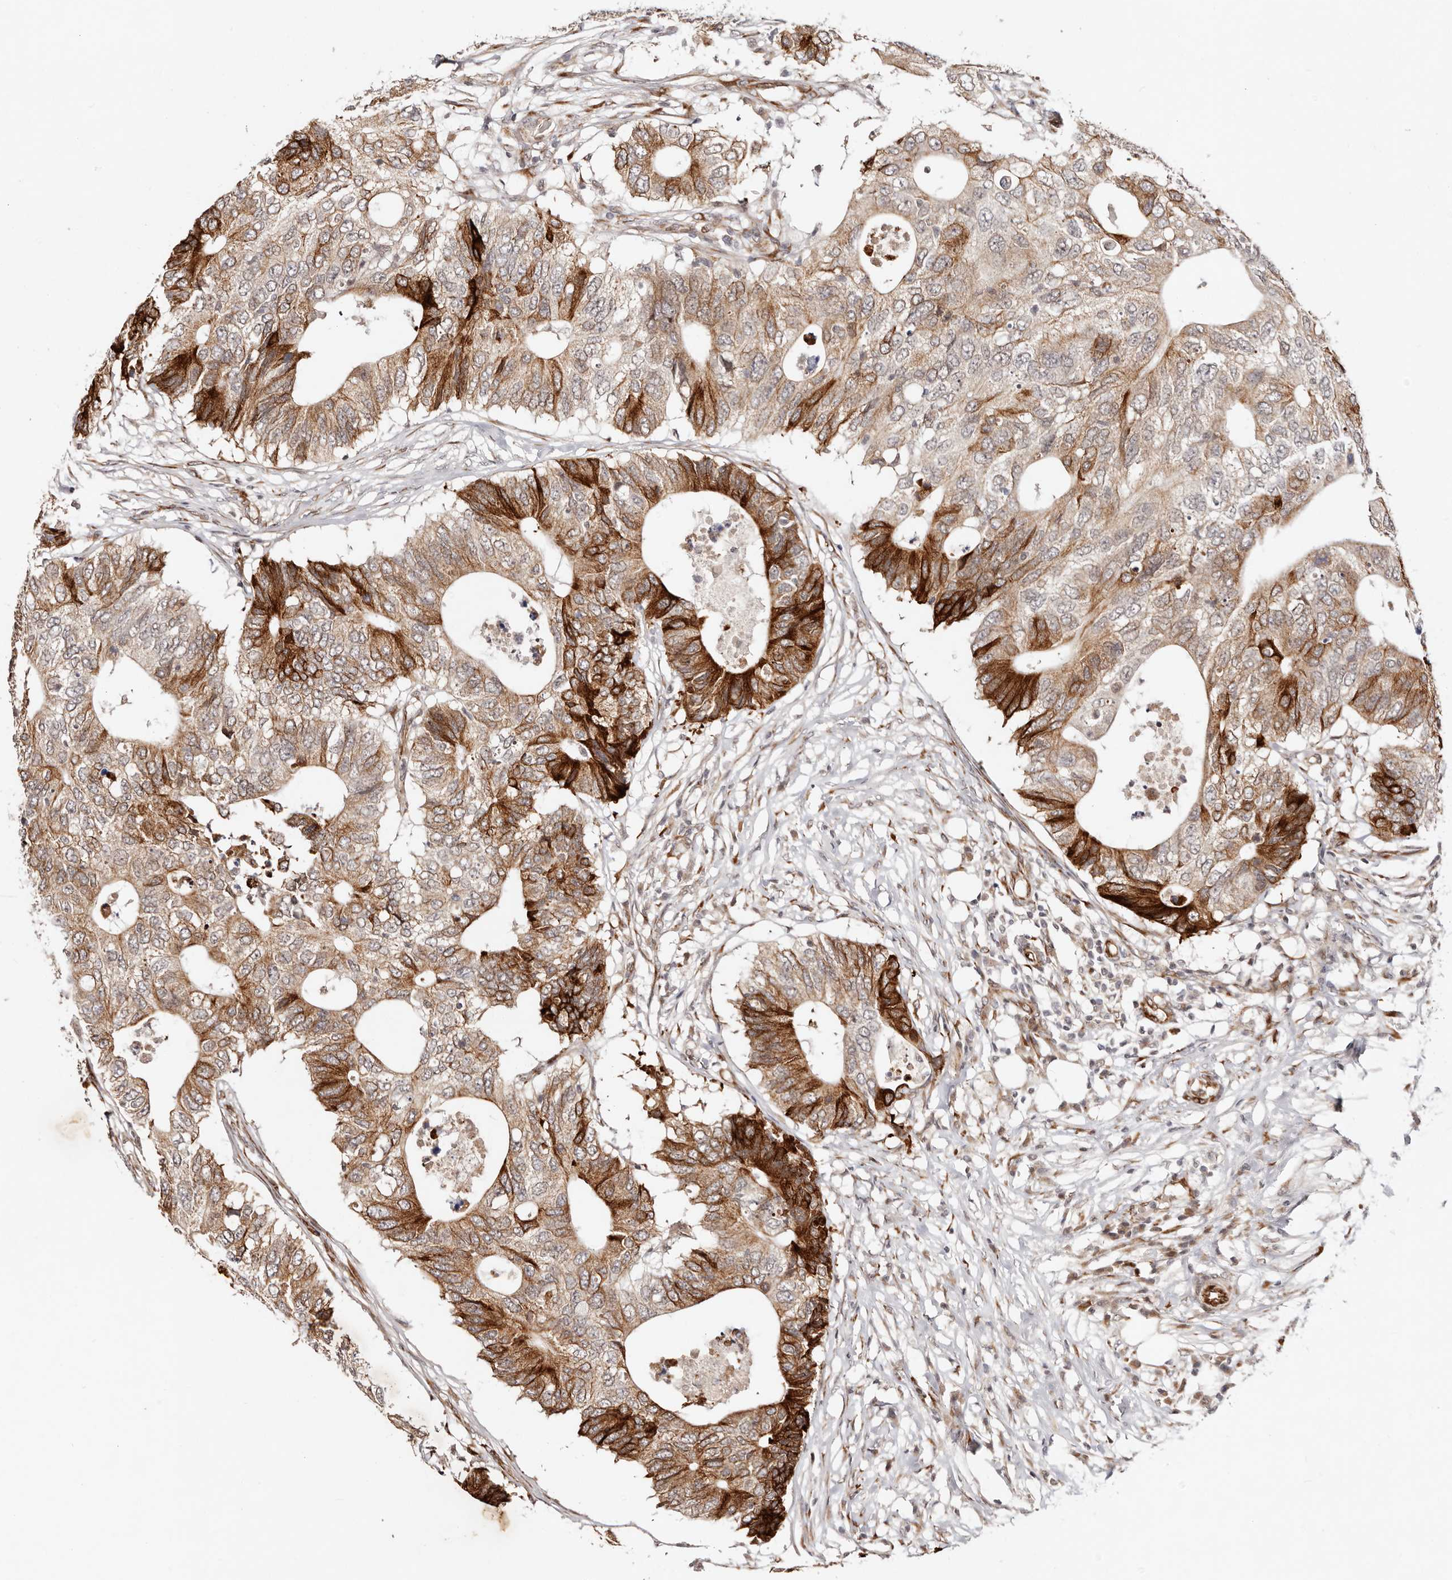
{"staining": {"intensity": "strong", "quantity": ">75%", "location": "cytoplasmic/membranous"}, "tissue": "colorectal cancer", "cell_type": "Tumor cells", "image_type": "cancer", "snomed": [{"axis": "morphology", "description": "Adenocarcinoma, NOS"}, {"axis": "topography", "description": "Colon"}], "caption": "Immunohistochemical staining of human colorectal adenocarcinoma shows strong cytoplasmic/membranous protein expression in approximately >75% of tumor cells. (DAB (3,3'-diaminobenzidine) = brown stain, brightfield microscopy at high magnification).", "gene": "BCL2L15", "patient": {"sex": "male", "age": 71}}